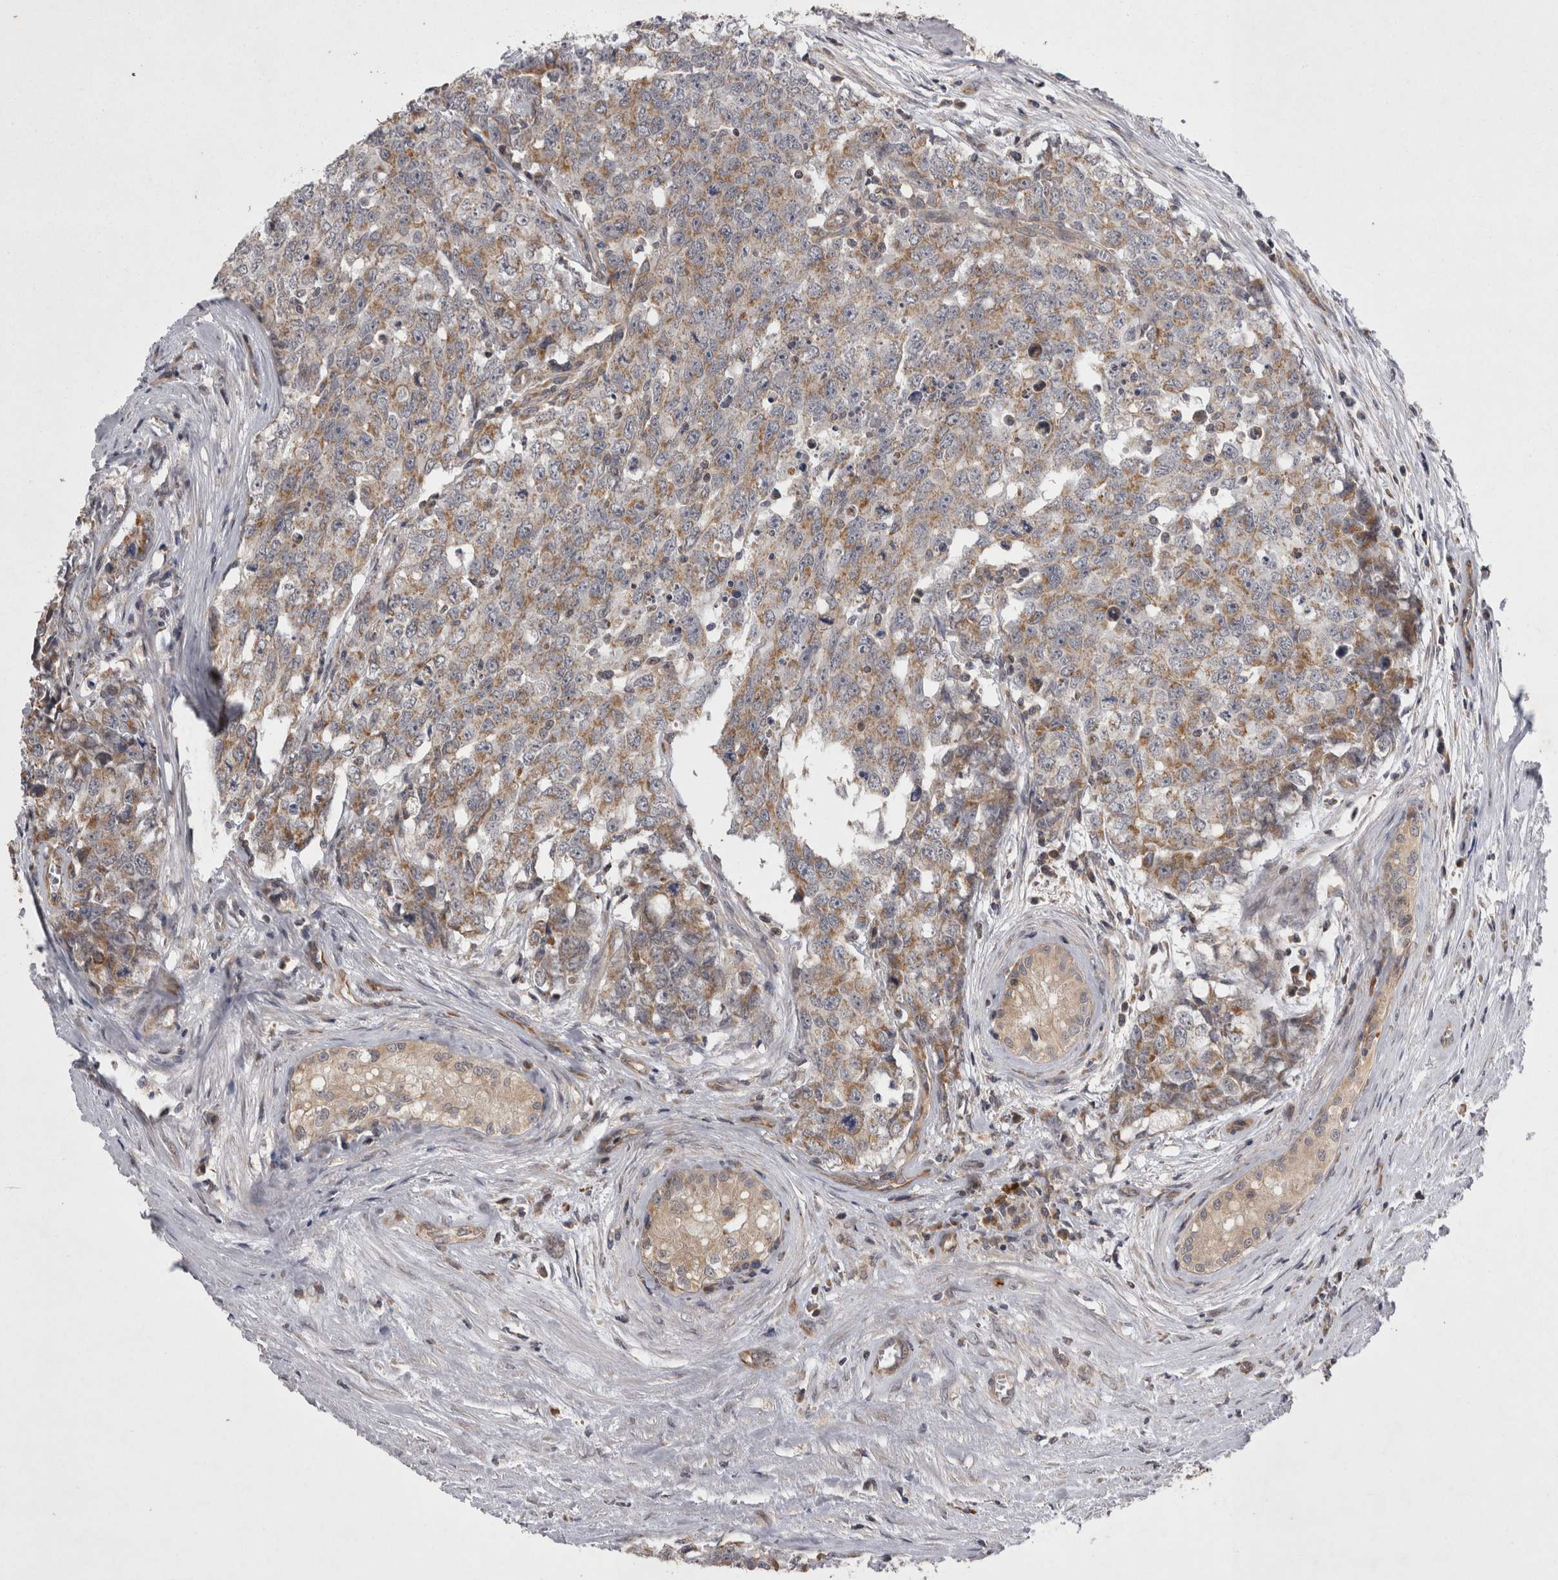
{"staining": {"intensity": "moderate", "quantity": "25%-75%", "location": "cytoplasmic/membranous"}, "tissue": "testis cancer", "cell_type": "Tumor cells", "image_type": "cancer", "snomed": [{"axis": "morphology", "description": "Carcinoma, Embryonal, NOS"}, {"axis": "topography", "description": "Testis"}], "caption": "Protein staining demonstrates moderate cytoplasmic/membranous staining in about 25%-75% of tumor cells in embryonal carcinoma (testis). Nuclei are stained in blue.", "gene": "TSPOAP1", "patient": {"sex": "male", "age": 28}}